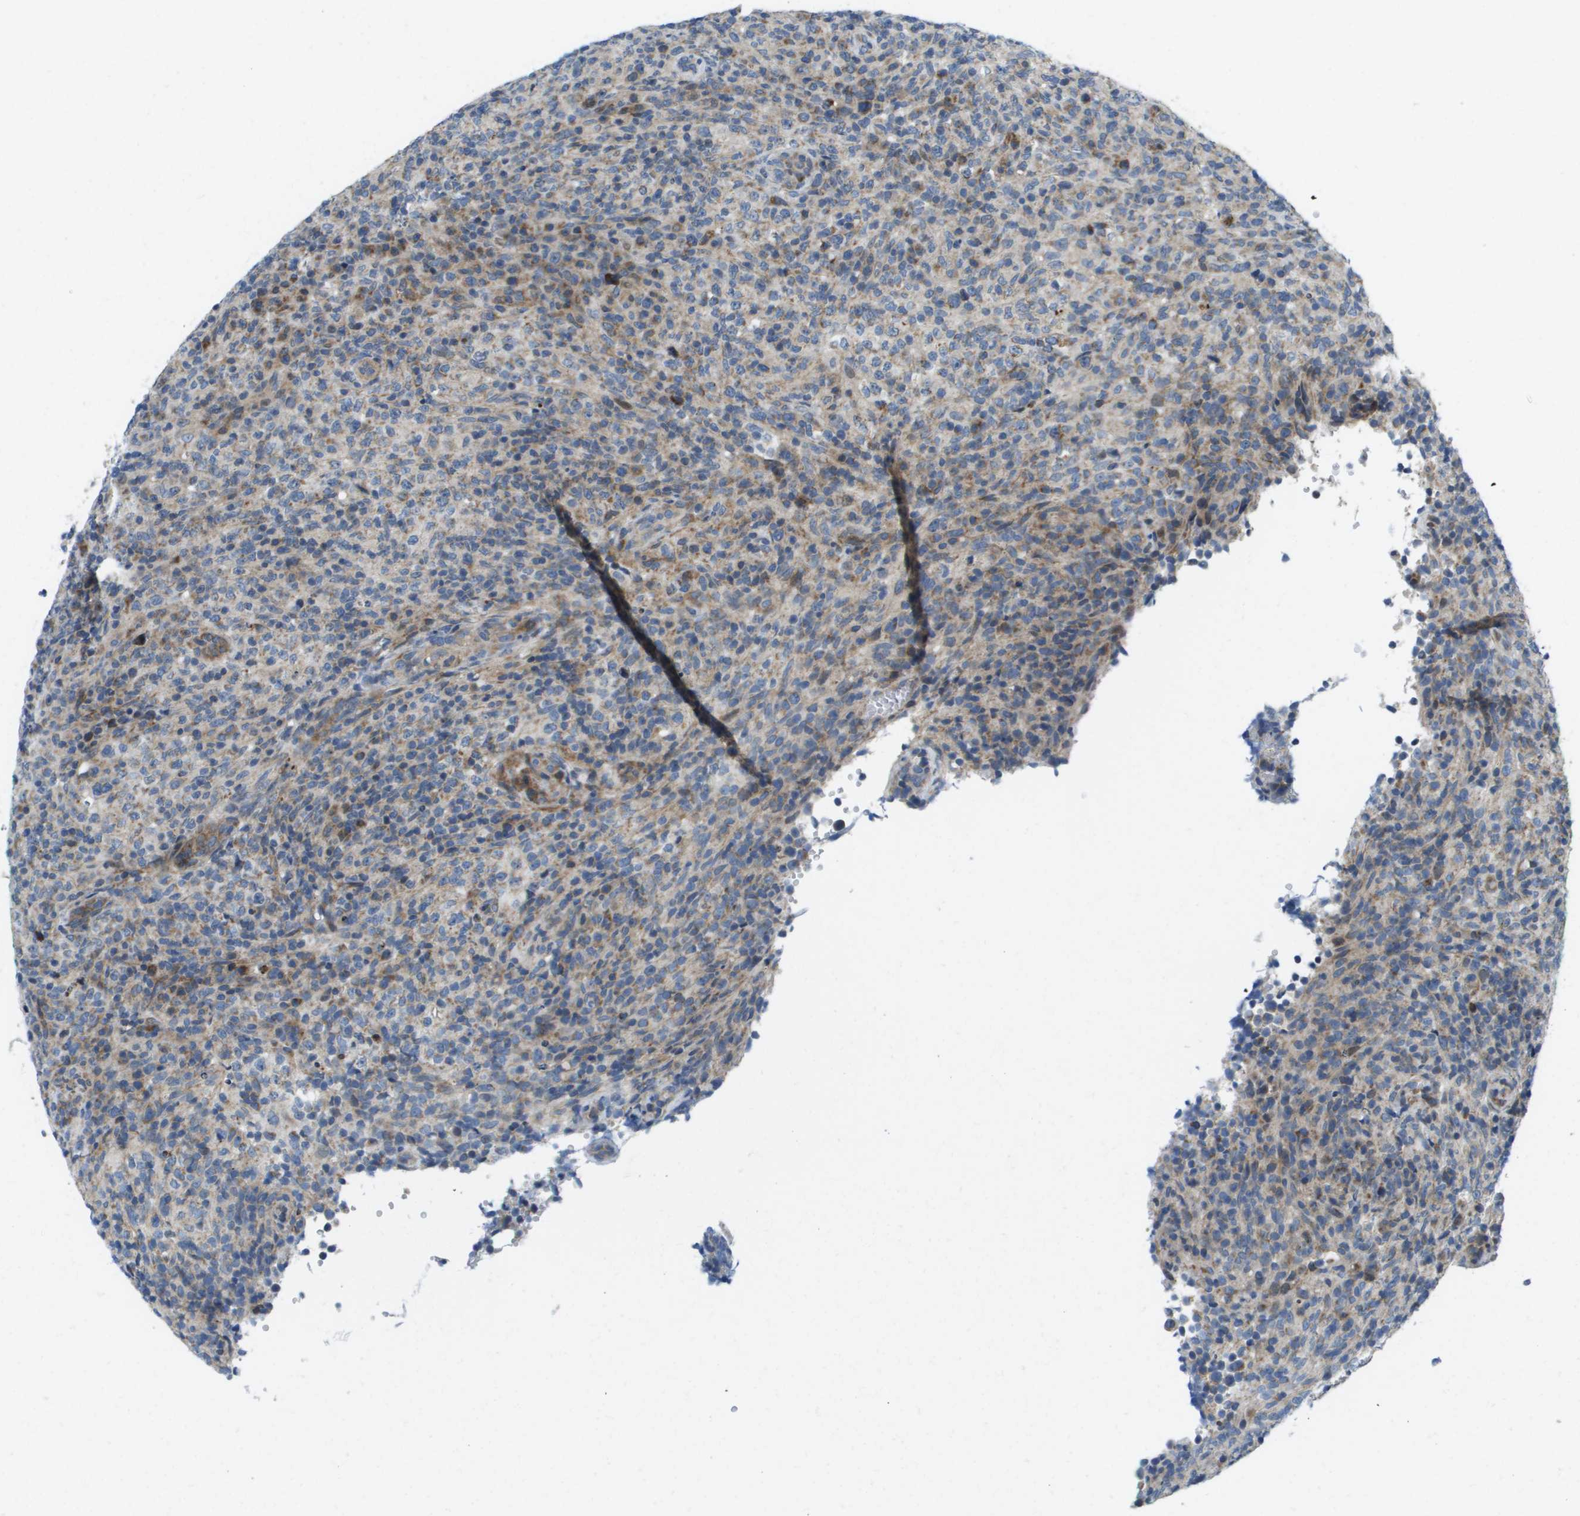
{"staining": {"intensity": "weak", "quantity": "<25%", "location": "cytoplasmic/membranous"}, "tissue": "lymphoma", "cell_type": "Tumor cells", "image_type": "cancer", "snomed": [{"axis": "morphology", "description": "Malignant lymphoma, non-Hodgkin's type, High grade"}, {"axis": "topography", "description": "Lymph node"}], "caption": "A micrograph of human lymphoma is negative for staining in tumor cells.", "gene": "KRT23", "patient": {"sex": "female", "age": 76}}